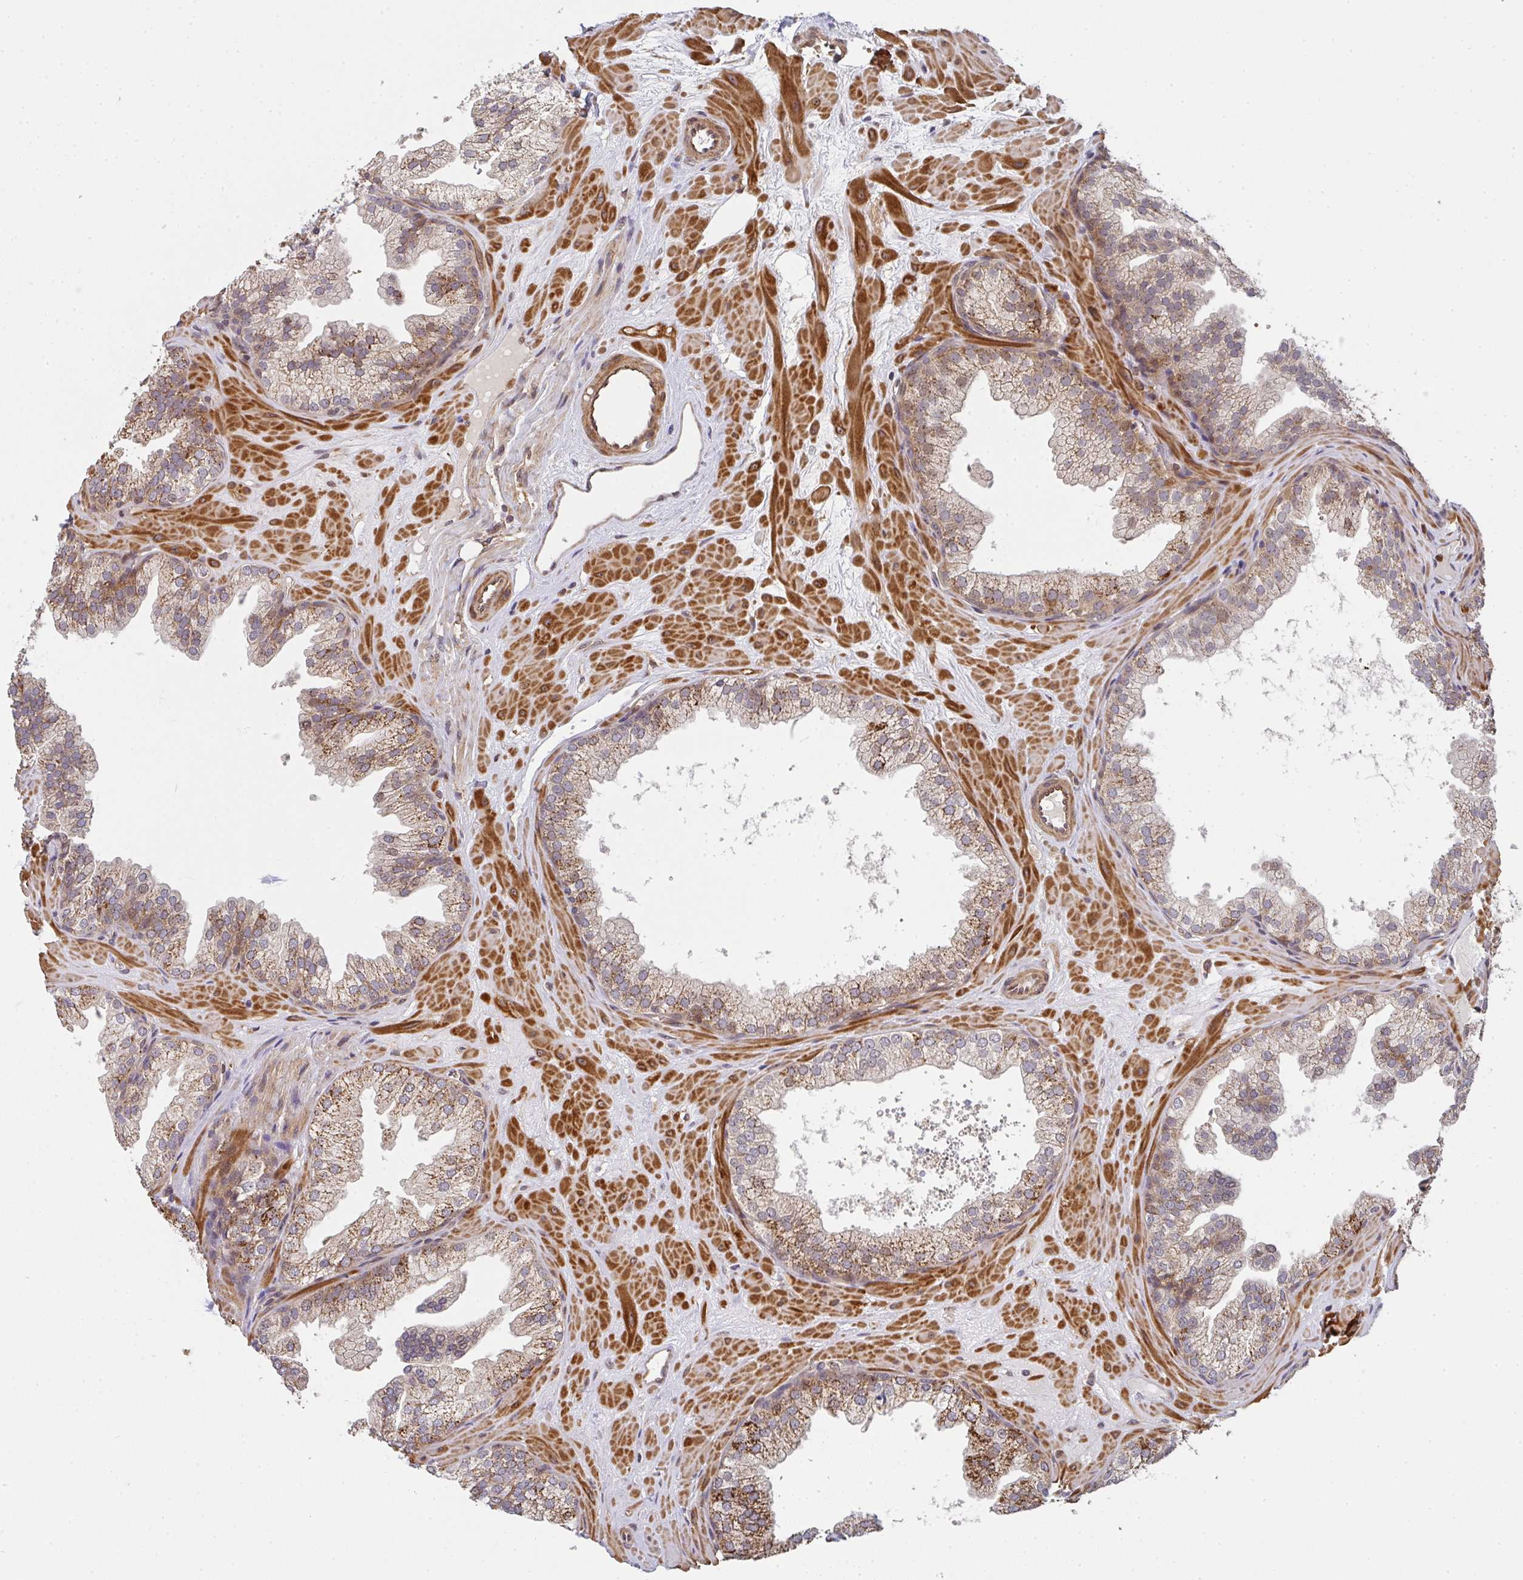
{"staining": {"intensity": "moderate", "quantity": "25%-75%", "location": "cytoplasmic/membranous"}, "tissue": "prostate", "cell_type": "Glandular cells", "image_type": "normal", "snomed": [{"axis": "morphology", "description": "Normal tissue, NOS"}, {"axis": "topography", "description": "Prostate"}], "caption": "An immunohistochemistry micrograph of benign tissue is shown. Protein staining in brown labels moderate cytoplasmic/membranous positivity in prostate within glandular cells.", "gene": "SIMC1", "patient": {"sex": "male", "age": 37}}